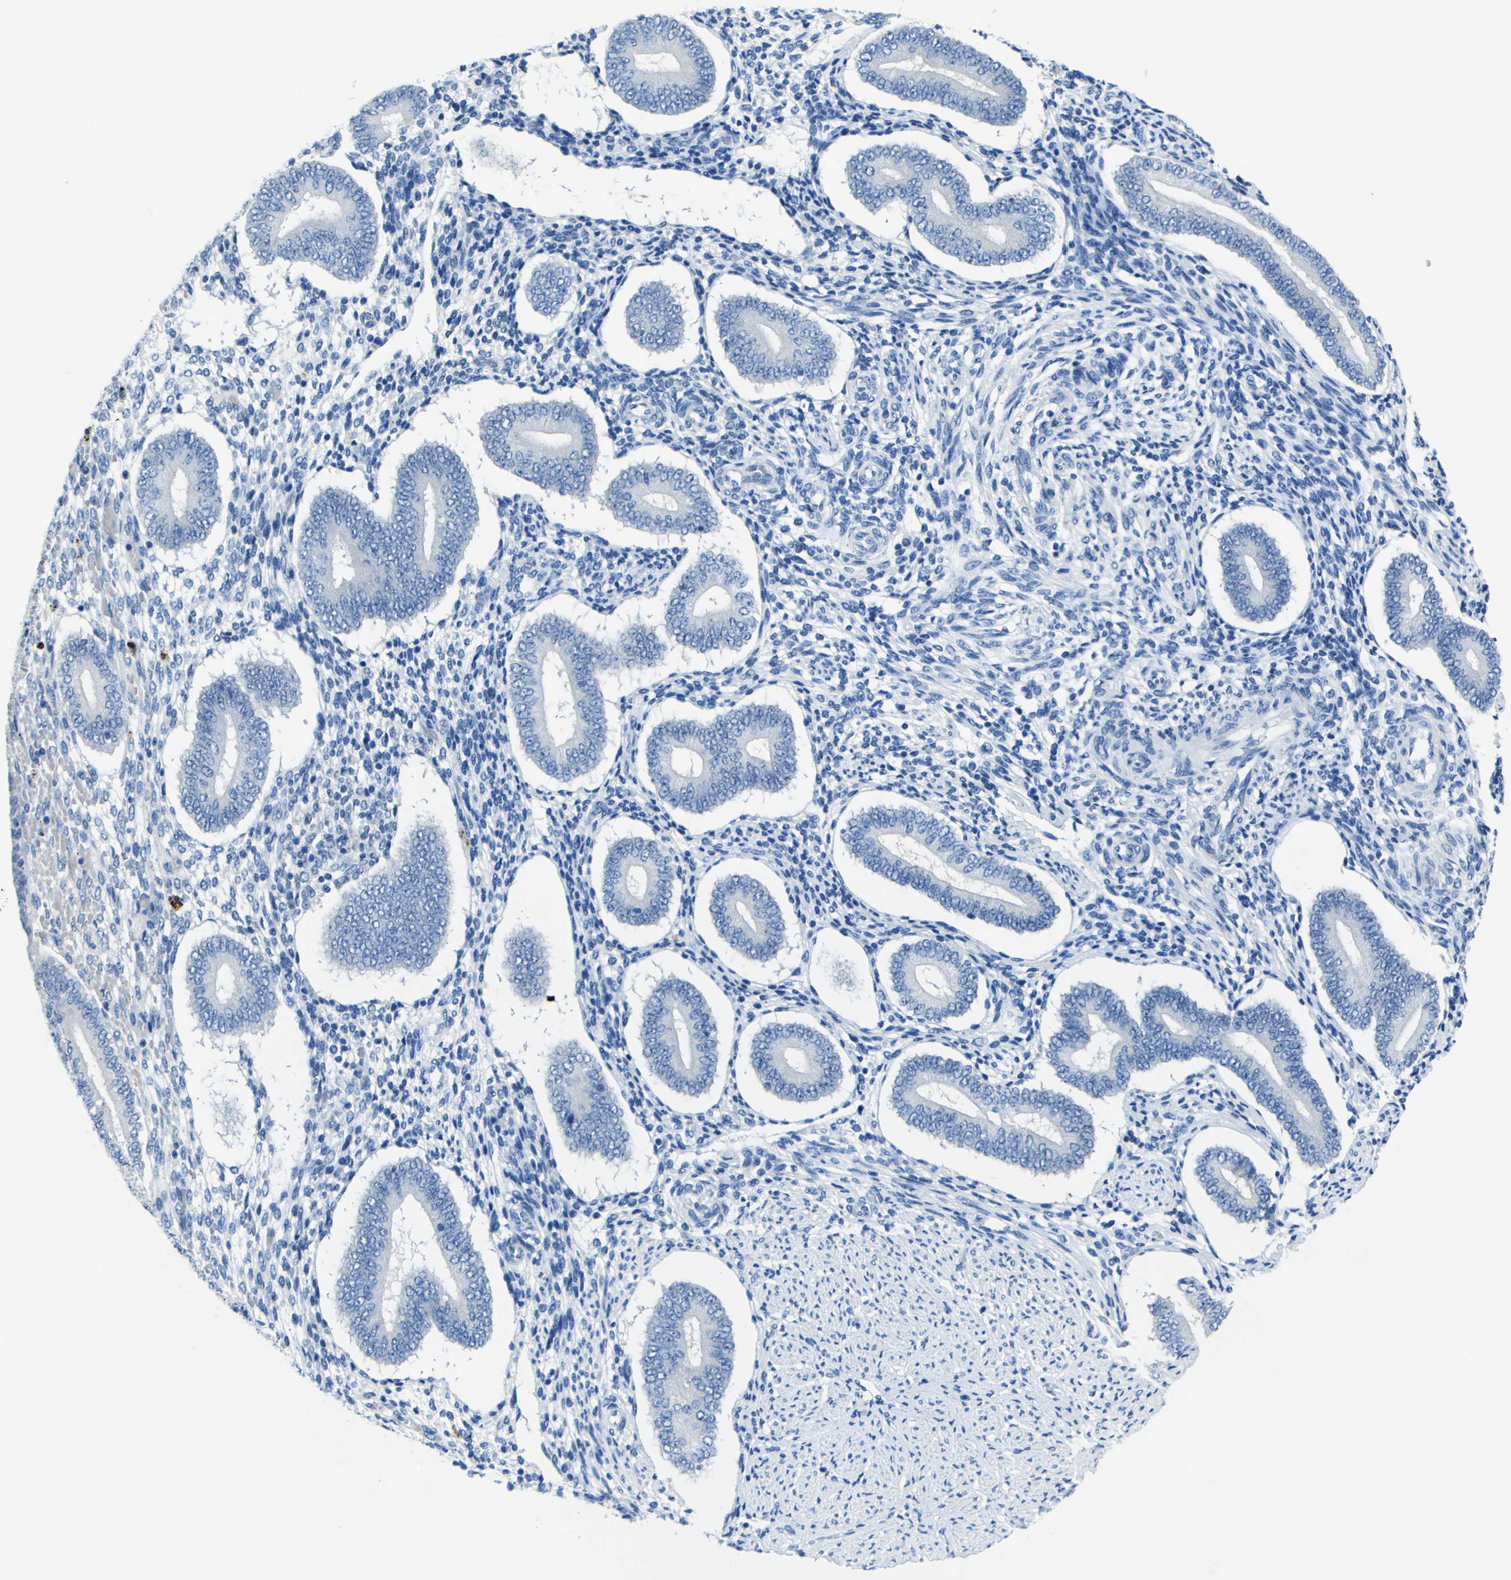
{"staining": {"intensity": "negative", "quantity": "none", "location": "none"}, "tissue": "endometrium", "cell_type": "Cells in endometrial stroma", "image_type": "normal", "snomed": [{"axis": "morphology", "description": "Normal tissue, NOS"}, {"axis": "topography", "description": "Endometrium"}], "caption": "This is an immunohistochemistry (IHC) histopathology image of benign endometrium. There is no positivity in cells in endometrial stroma.", "gene": "PHKG1", "patient": {"sex": "female", "age": 42}}